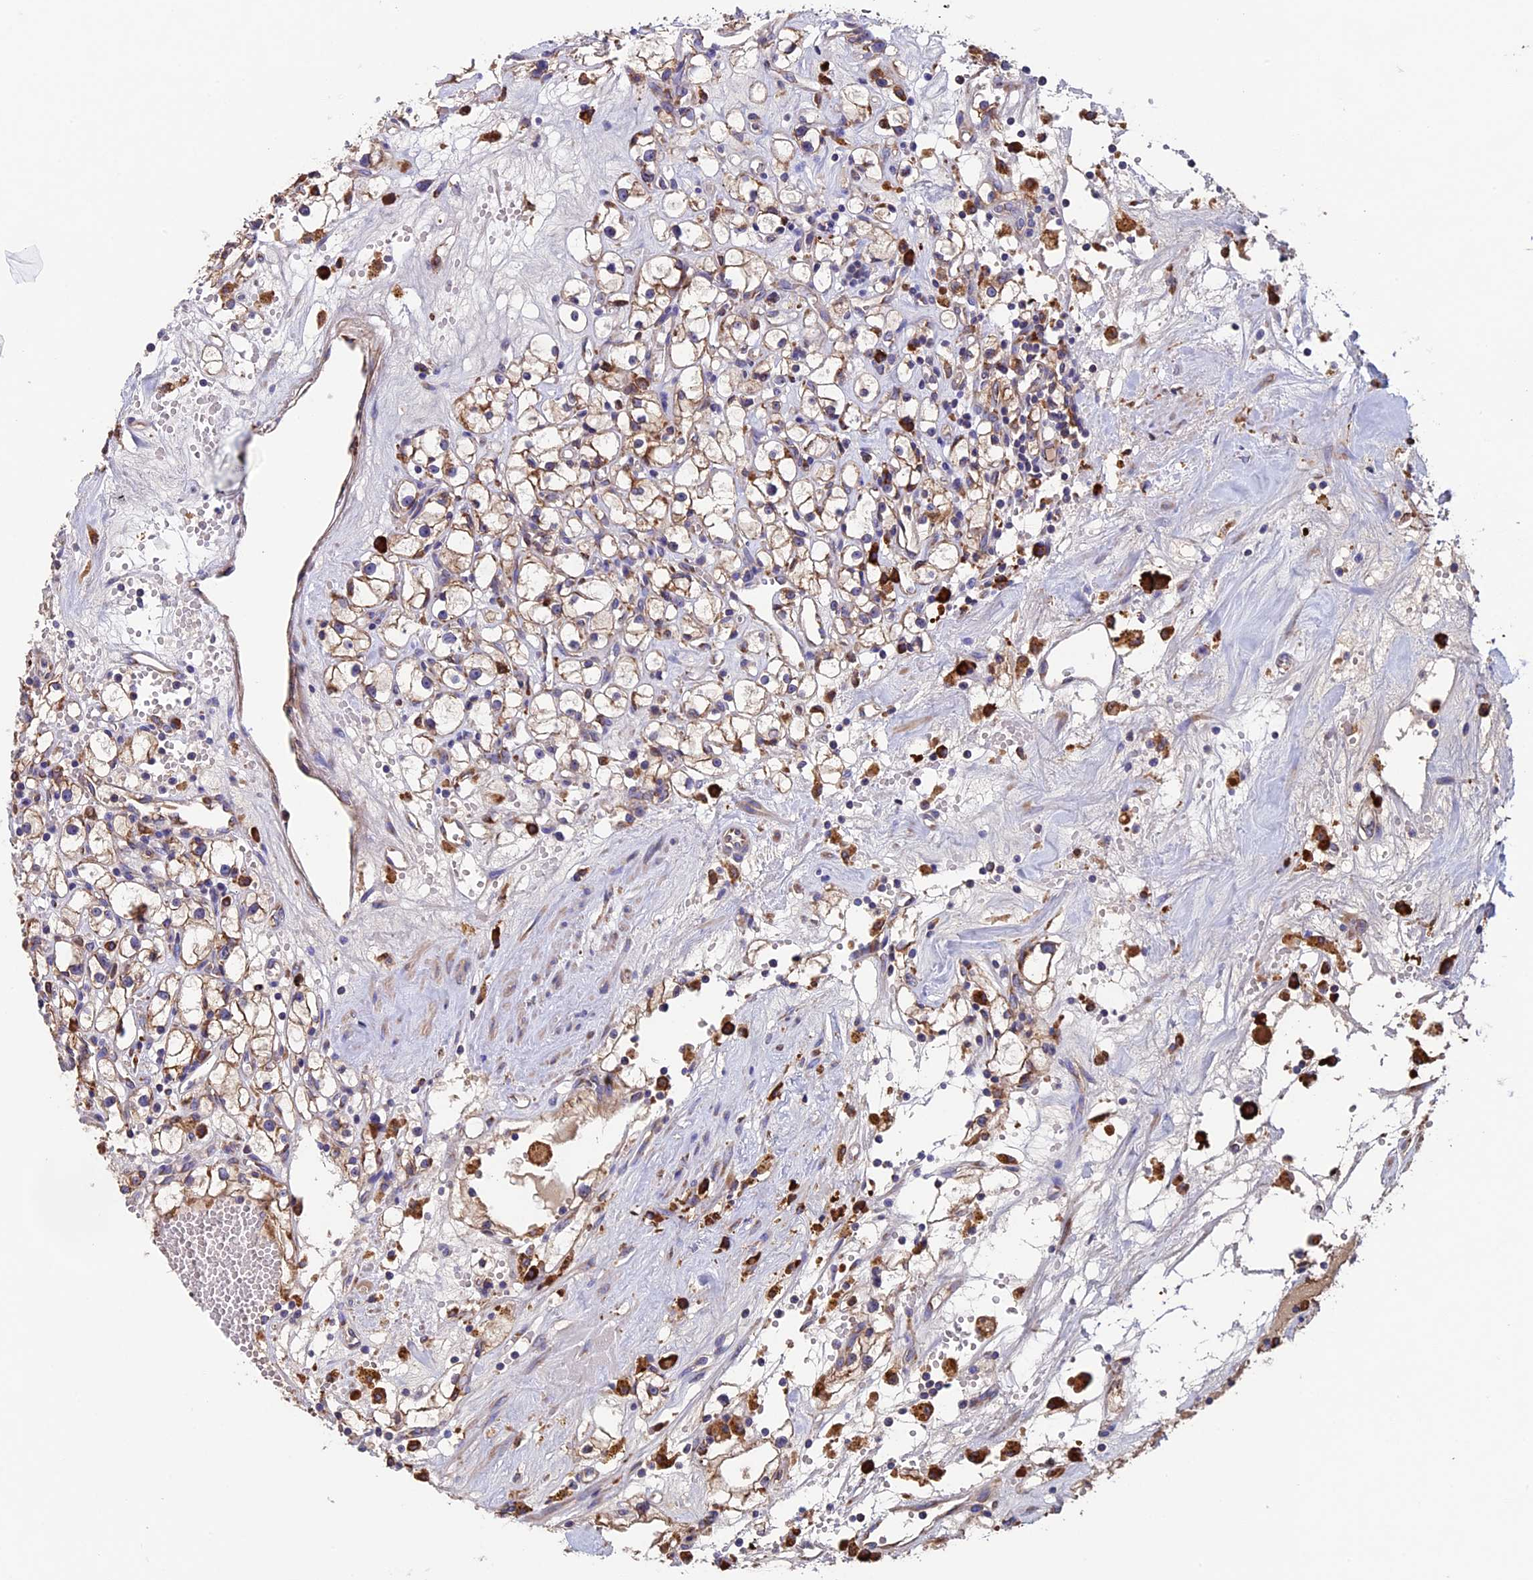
{"staining": {"intensity": "moderate", "quantity": "25%-75%", "location": "cytoplasmic/membranous"}, "tissue": "renal cancer", "cell_type": "Tumor cells", "image_type": "cancer", "snomed": [{"axis": "morphology", "description": "Adenocarcinoma, NOS"}, {"axis": "topography", "description": "Kidney"}], "caption": "Protein staining displays moderate cytoplasmic/membranous positivity in approximately 25%-75% of tumor cells in renal cancer.", "gene": "BTBD3", "patient": {"sex": "male", "age": 56}}